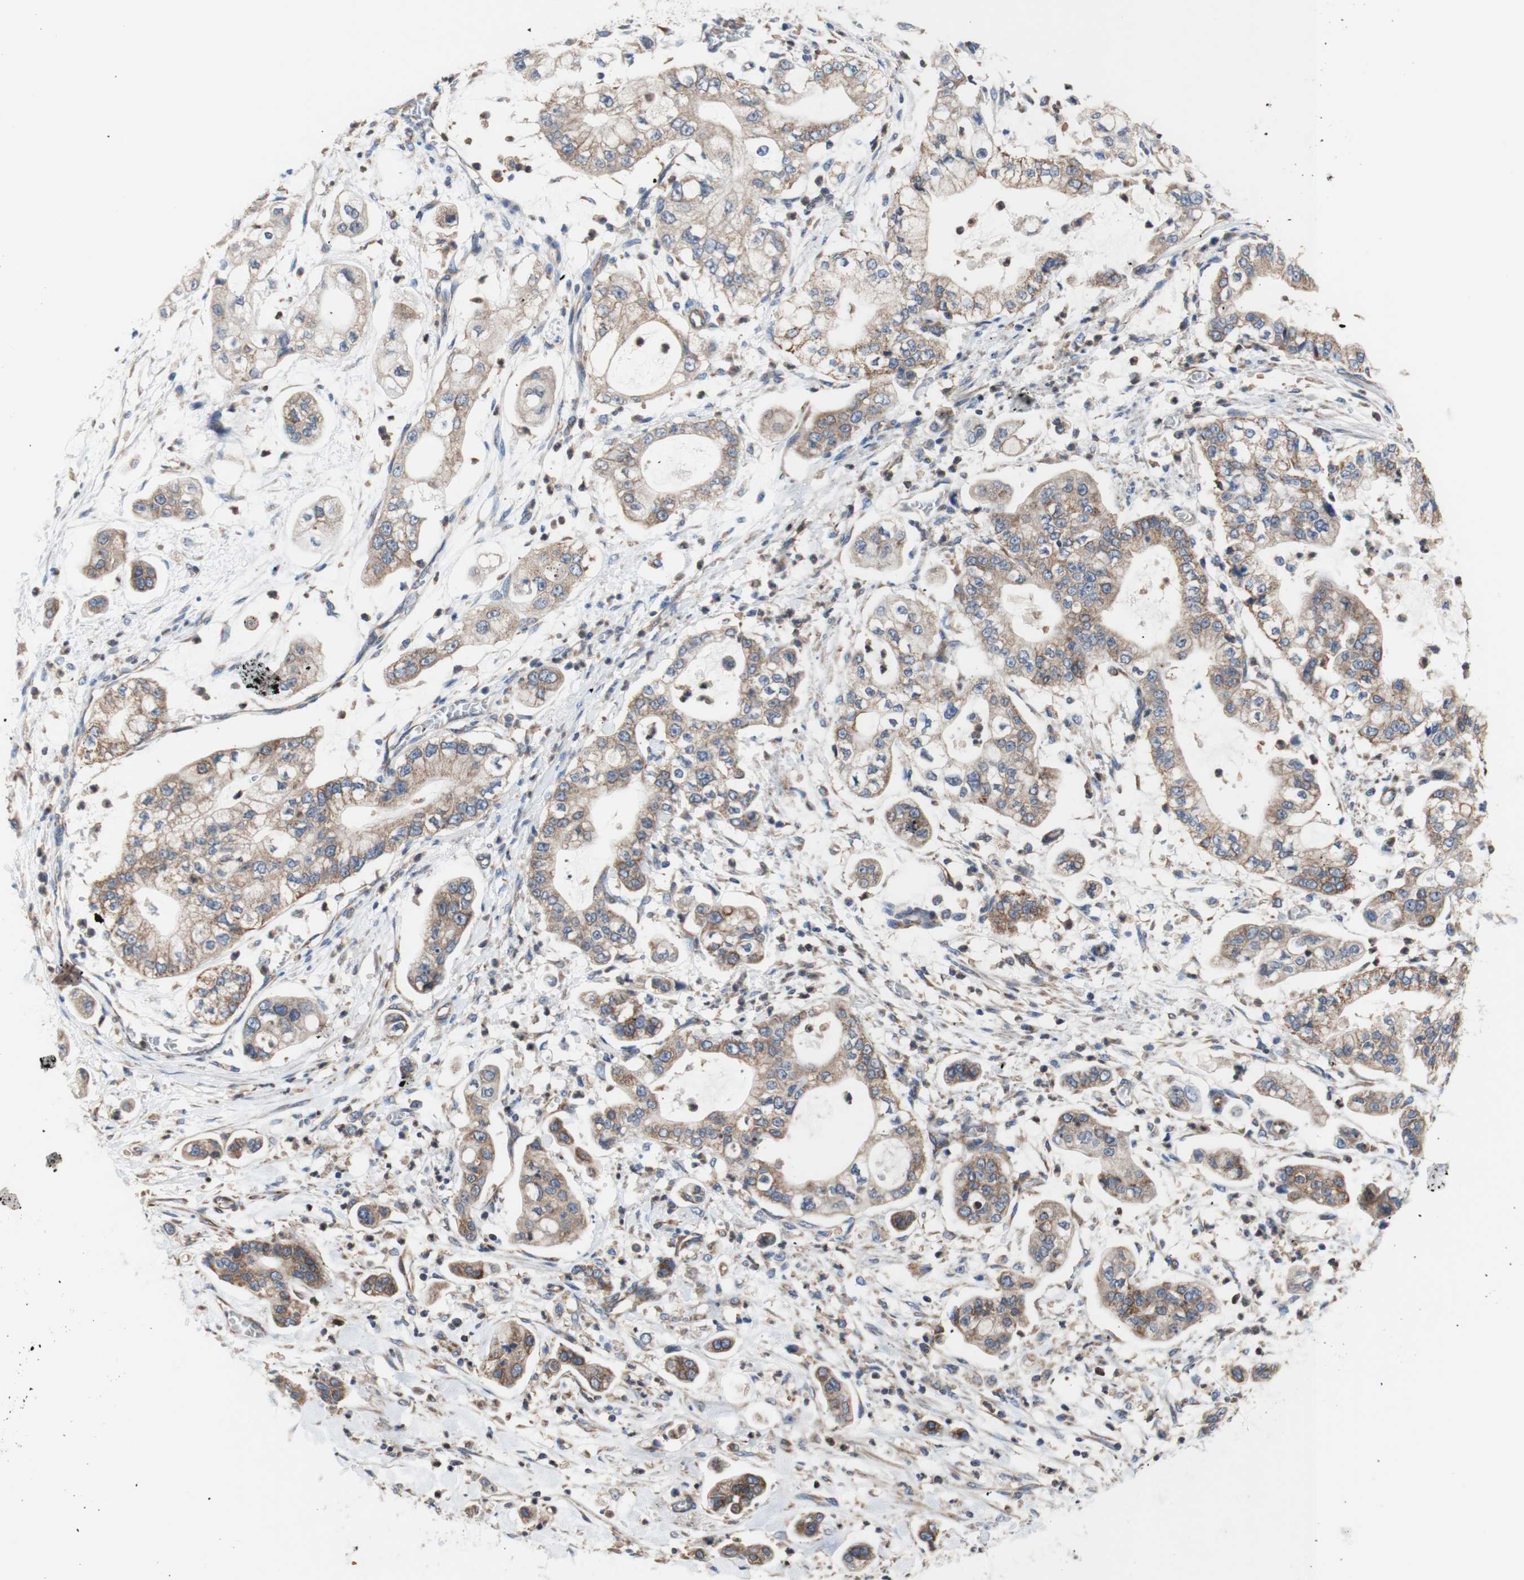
{"staining": {"intensity": "moderate", "quantity": ">75%", "location": "cytoplasmic/membranous"}, "tissue": "stomach cancer", "cell_type": "Tumor cells", "image_type": "cancer", "snomed": [{"axis": "morphology", "description": "Adenocarcinoma, NOS"}, {"axis": "topography", "description": "Stomach"}], "caption": "Protein staining displays moderate cytoplasmic/membranous staining in about >75% of tumor cells in stomach cancer (adenocarcinoma).", "gene": "FMR1", "patient": {"sex": "male", "age": 76}}